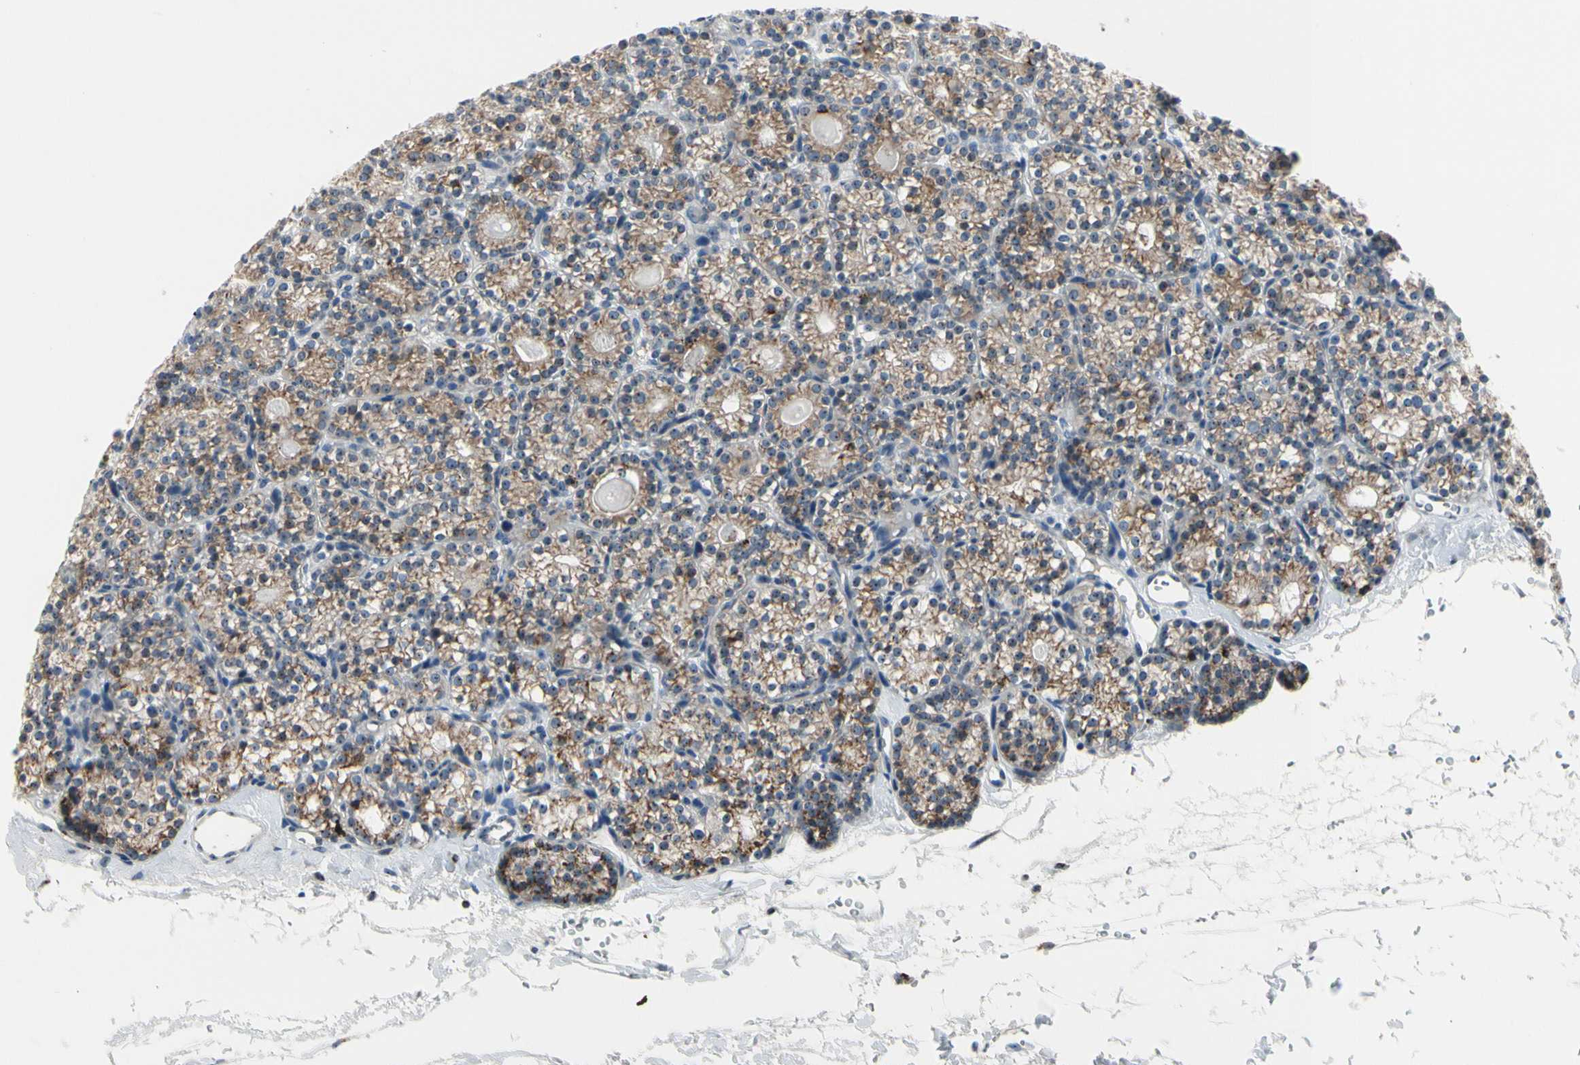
{"staining": {"intensity": "weak", "quantity": ">75%", "location": "cytoplasmic/membranous"}, "tissue": "parathyroid gland", "cell_type": "Glandular cells", "image_type": "normal", "snomed": [{"axis": "morphology", "description": "Normal tissue, NOS"}, {"axis": "topography", "description": "Parathyroid gland"}], "caption": "Parathyroid gland stained for a protein (brown) displays weak cytoplasmic/membranous positive staining in about >75% of glandular cells.", "gene": "TMED7", "patient": {"sex": "female", "age": 64}}